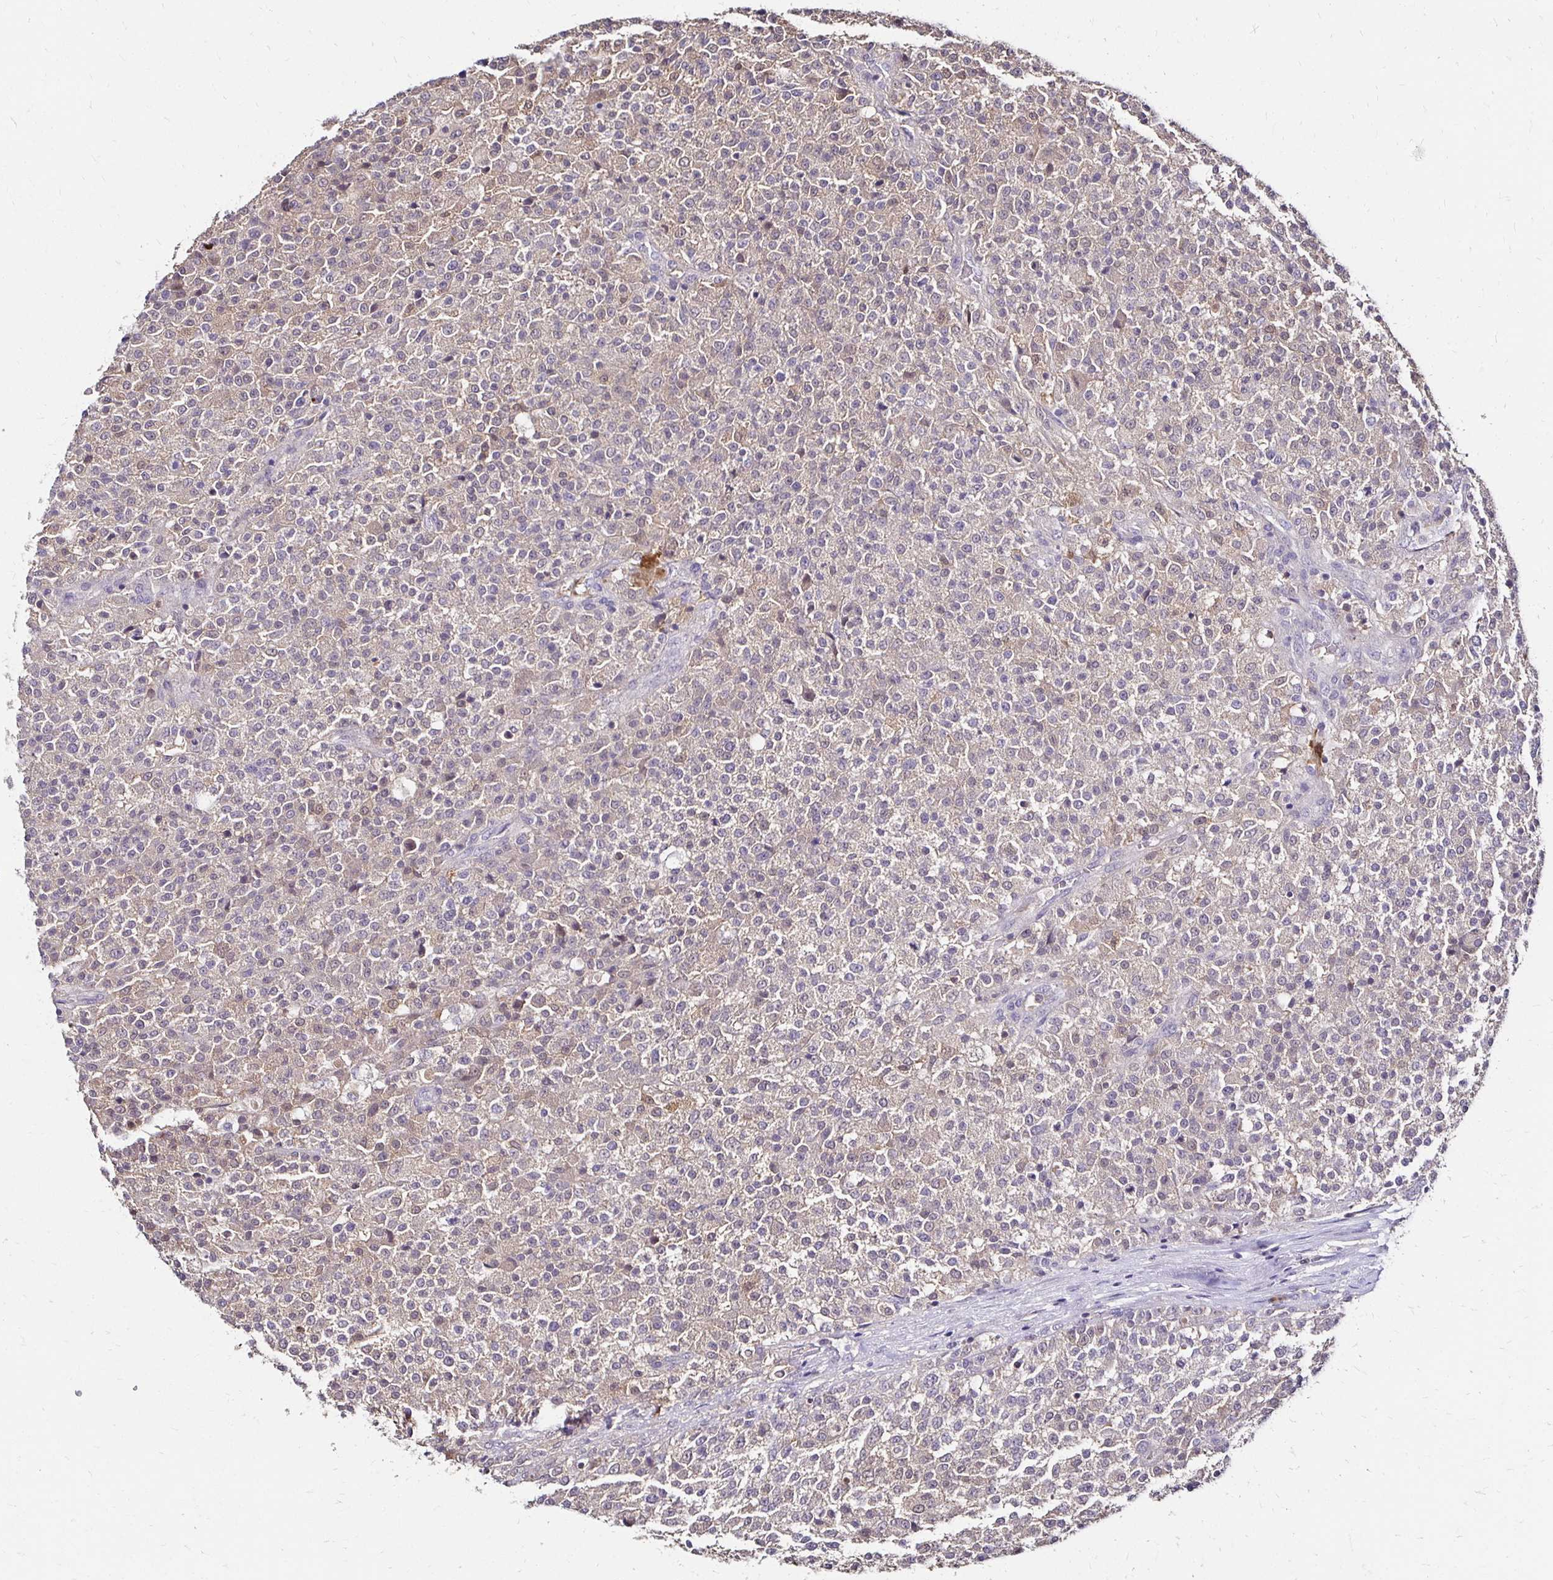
{"staining": {"intensity": "negative", "quantity": "none", "location": "none"}, "tissue": "testis cancer", "cell_type": "Tumor cells", "image_type": "cancer", "snomed": [{"axis": "morphology", "description": "Seminoma, NOS"}, {"axis": "topography", "description": "Testis"}], "caption": "Tumor cells are negative for protein expression in human testis cancer.", "gene": "TXN", "patient": {"sex": "male", "age": 59}}